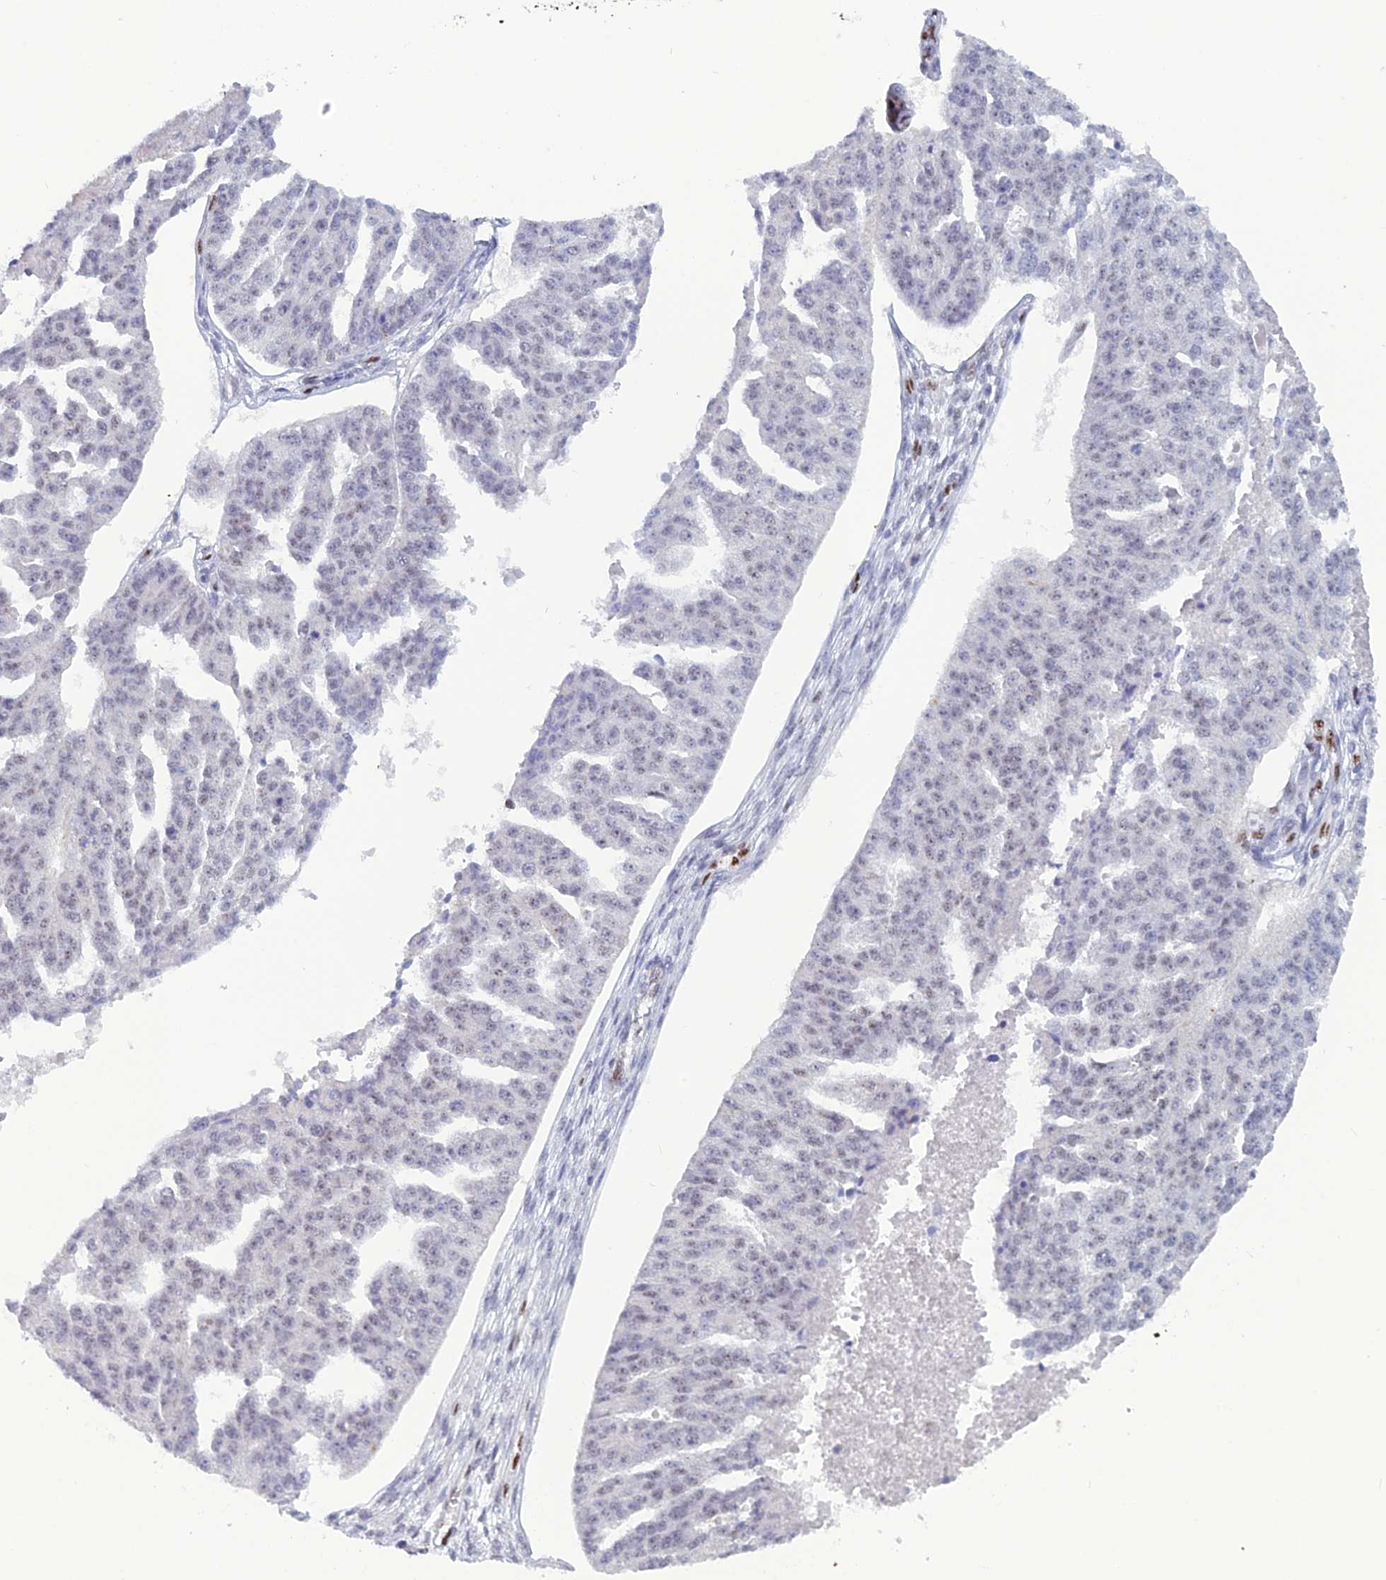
{"staining": {"intensity": "negative", "quantity": "none", "location": "none"}, "tissue": "ovarian cancer", "cell_type": "Tumor cells", "image_type": "cancer", "snomed": [{"axis": "morphology", "description": "Cystadenocarcinoma, serous, NOS"}, {"axis": "topography", "description": "Ovary"}], "caption": "The immunohistochemistry (IHC) image has no significant staining in tumor cells of serous cystadenocarcinoma (ovarian) tissue. (DAB immunohistochemistry visualized using brightfield microscopy, high magnification).", "gene": "NOL4L", "patient": {"sex": "female", "age": 58}}